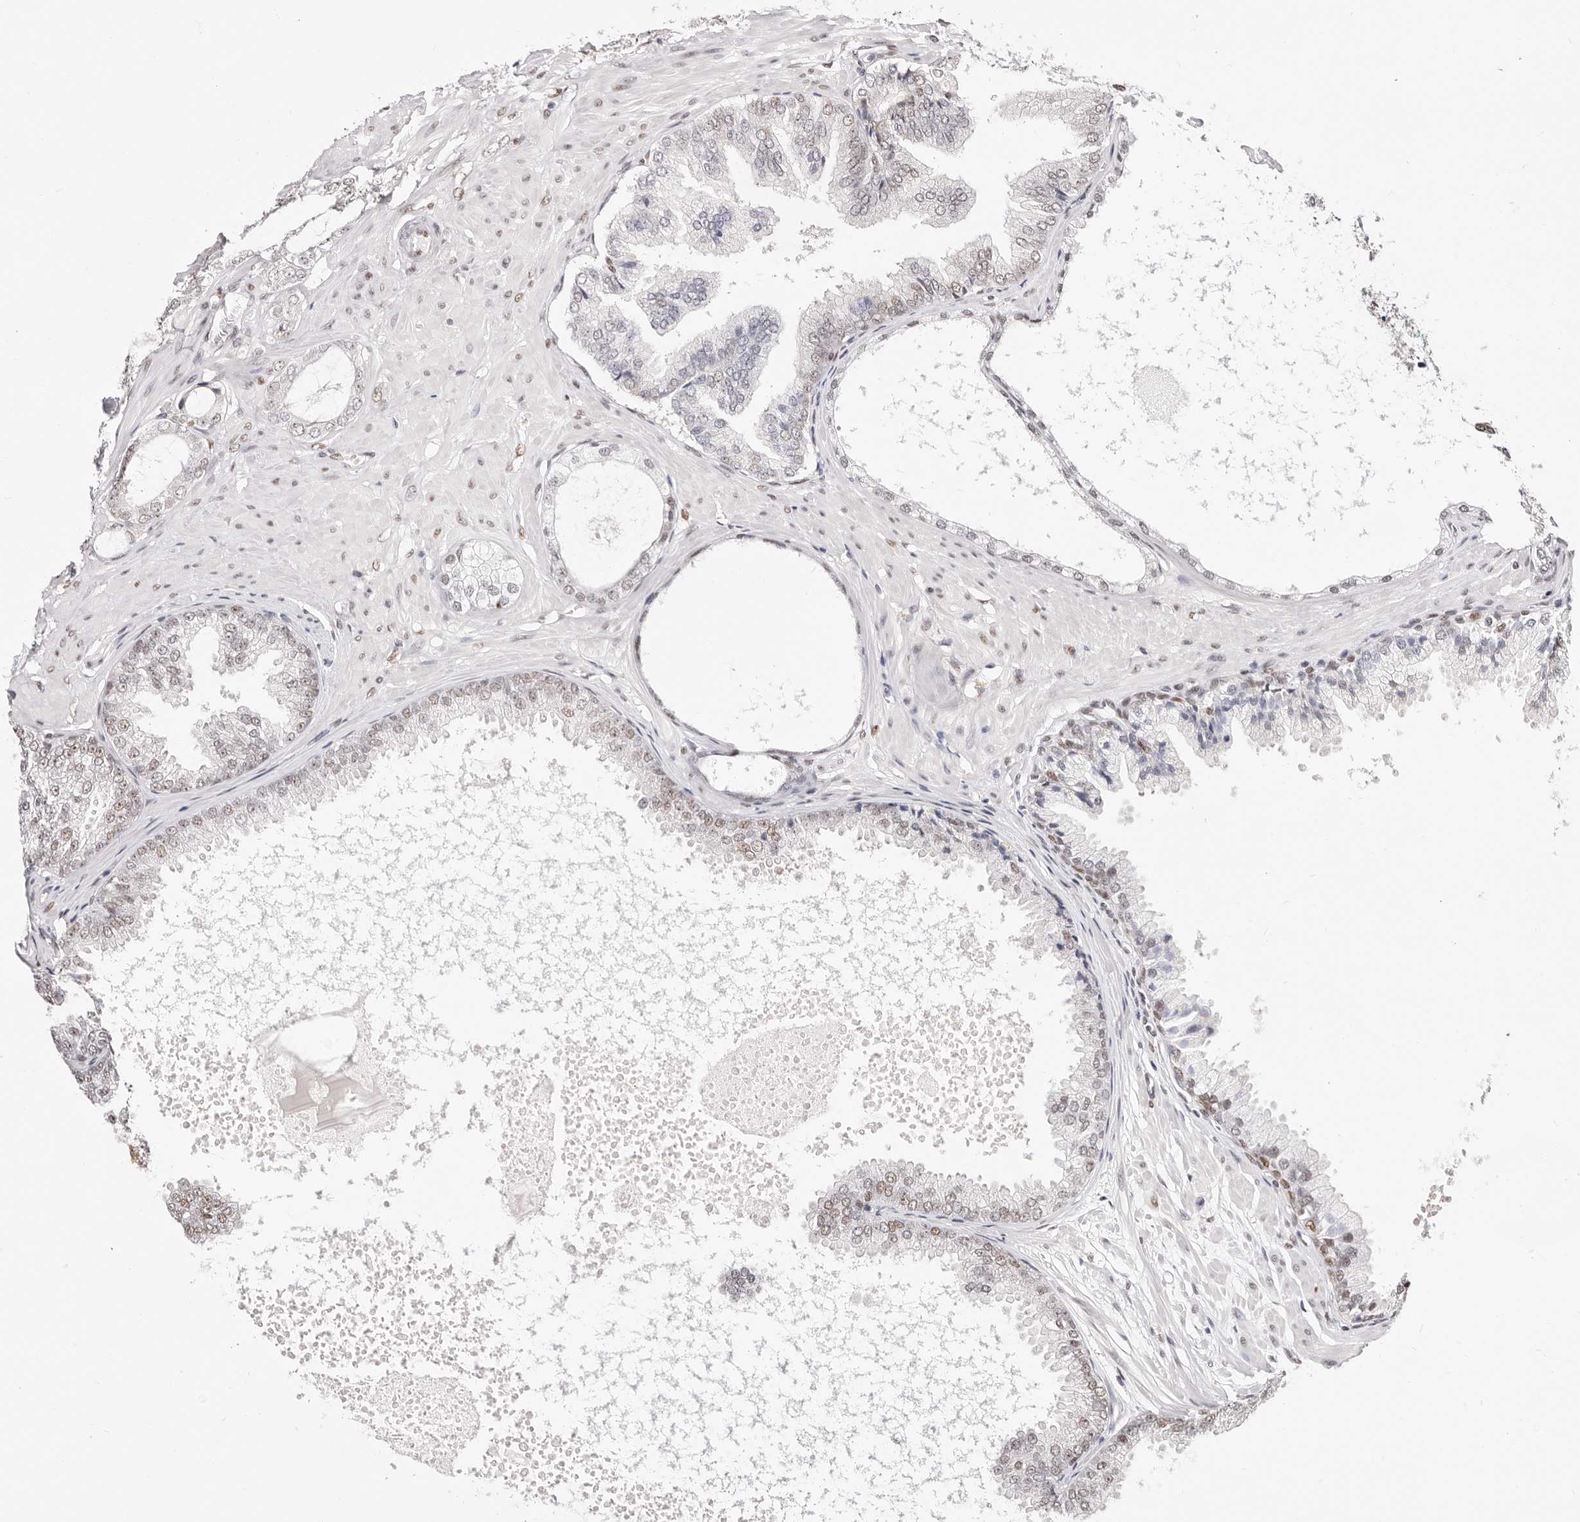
{"staining": {"intensity": "weak", "quantity": "<25%", "location": "nuclear"}, "tissue": "prostate cancer", "cell_type": "Tumor cells", "image_type": "cancer", "snomed": [{"axis": "morphology", "description": "Adenocarcinoma, Low grade"}, {"axis": "topography", "description": "Prostate"}], "caption": "Immunohistochemical staining of human prostate cancer (adenocarcinoma (low-grade)) shows no significant positivity in tumor cells.", "gene": "TKT", "patient": {"sex": "male", "age": 63}}